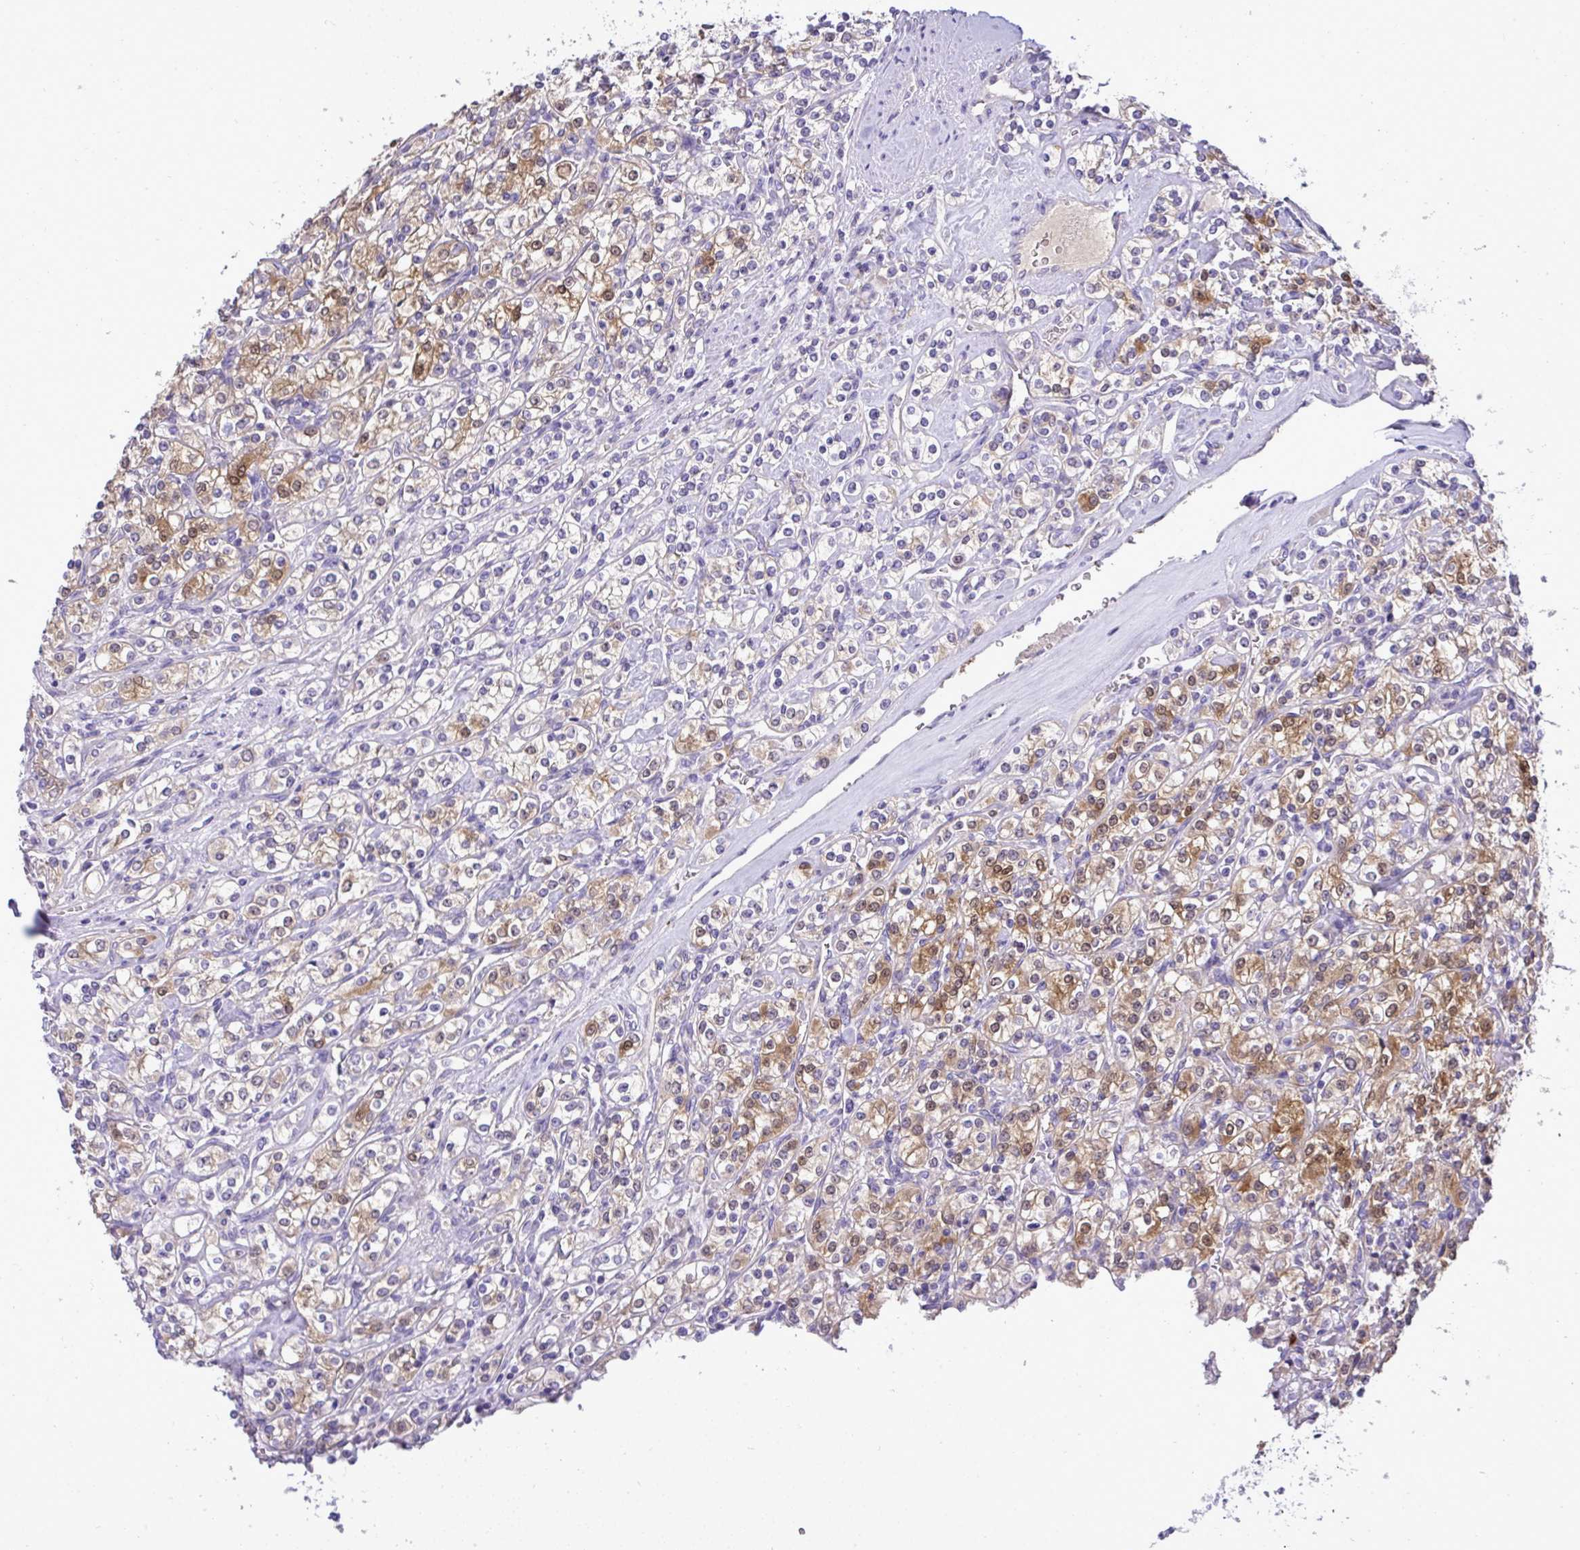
{"staining": {"intensity": "moderate", "quantity": "25%-75%", "location": "cytoplasmic/membranous,nuclear"}, "tissue": "renal cancer", "cell_type": "Tumor cells", "image_type": "cancer", "snomed": [{"axis": "morphology", "description": "Adenocarcinoma, NOS"}, {"axis": "topography", "description": "Kidney"}], "caption": "This micrograph shows immunohistochemistry (IHC) staining of adenocarcinoma (renal), with medium moderate cytoplasmic/membranous and nuclear expression in approximately 25%-75% of tumor cells.", "gene": "ST8SIA2", "patient": {"sex": "male", "age": 77}}